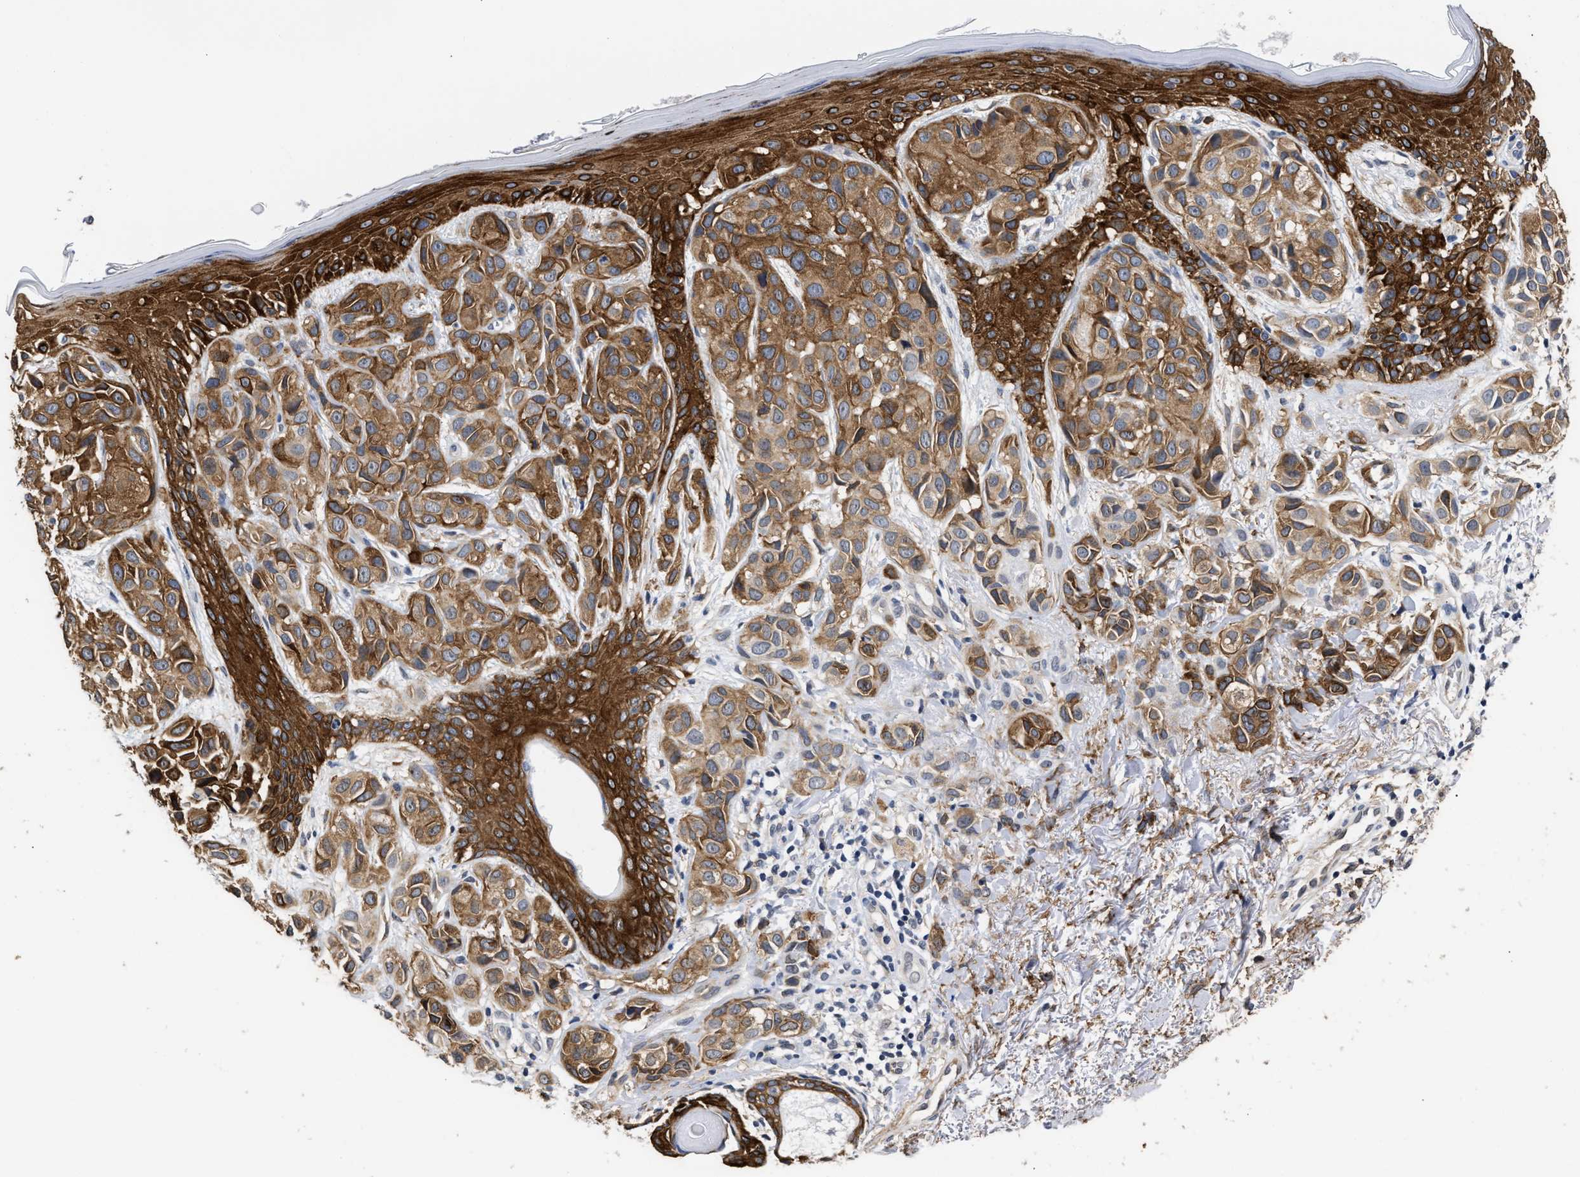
{"staining": {"intensity": "moderate", "quantity": ">75%", "location": "cytoplasmic/membranous"}, "tissue": "melanoma", "cell_type": "Tumor cells", "image_type": "cancer", "snomed": [{"axis": "morphology", "description": "Malignant melanoma, NOS"}, {"axis": "topography", "description": "Skin"}], "caption": "The immunohistochemical stain labels moderate cytoplasmic/membranous positivity in tumor cells of malignant melanoma tissue. The protein is stained brown, and the nuclei are stained in blue (DAB IHC with brightfield microscopy, high magnification).", "gene": "AHNAK2", "patient": {"sex": "female", "age": 58}}